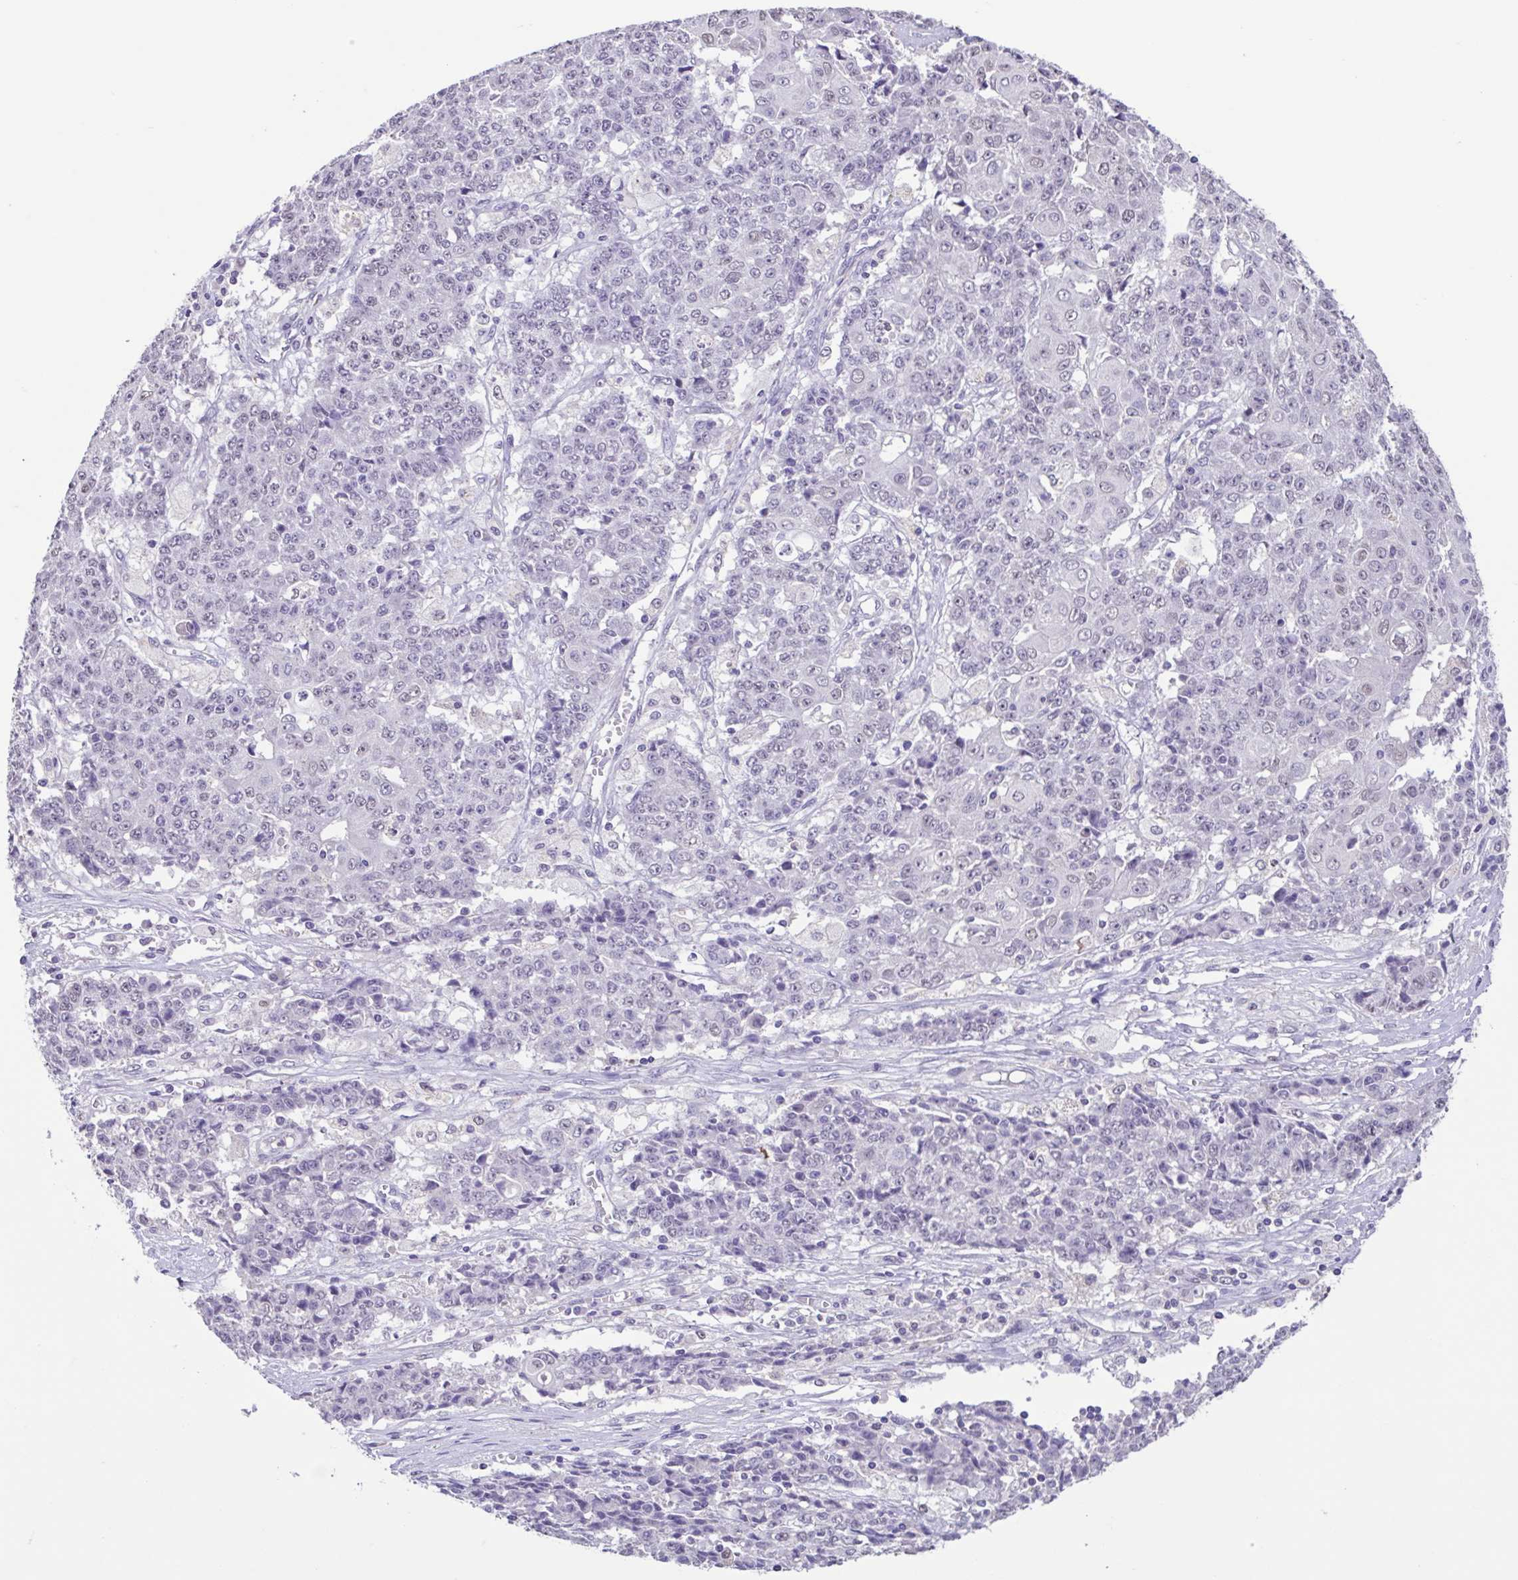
{"staining": {"intensity": "negative", "quantity": "none", "location": "none"}, "tissue": "ovarian cancer", "cell_type": "Tumor cells", "image_type": "cancer", "snomed": [{"axis": "morphology", "description": "Carcinoma, endometroid"}, {"axis": "topography", "description": "Ovary"}], "caption": "Tumor cells show no significant positivity in ovarian cancer.", "gene": "ACTRT3", "patient": {"sex": "female", "age": 42}}